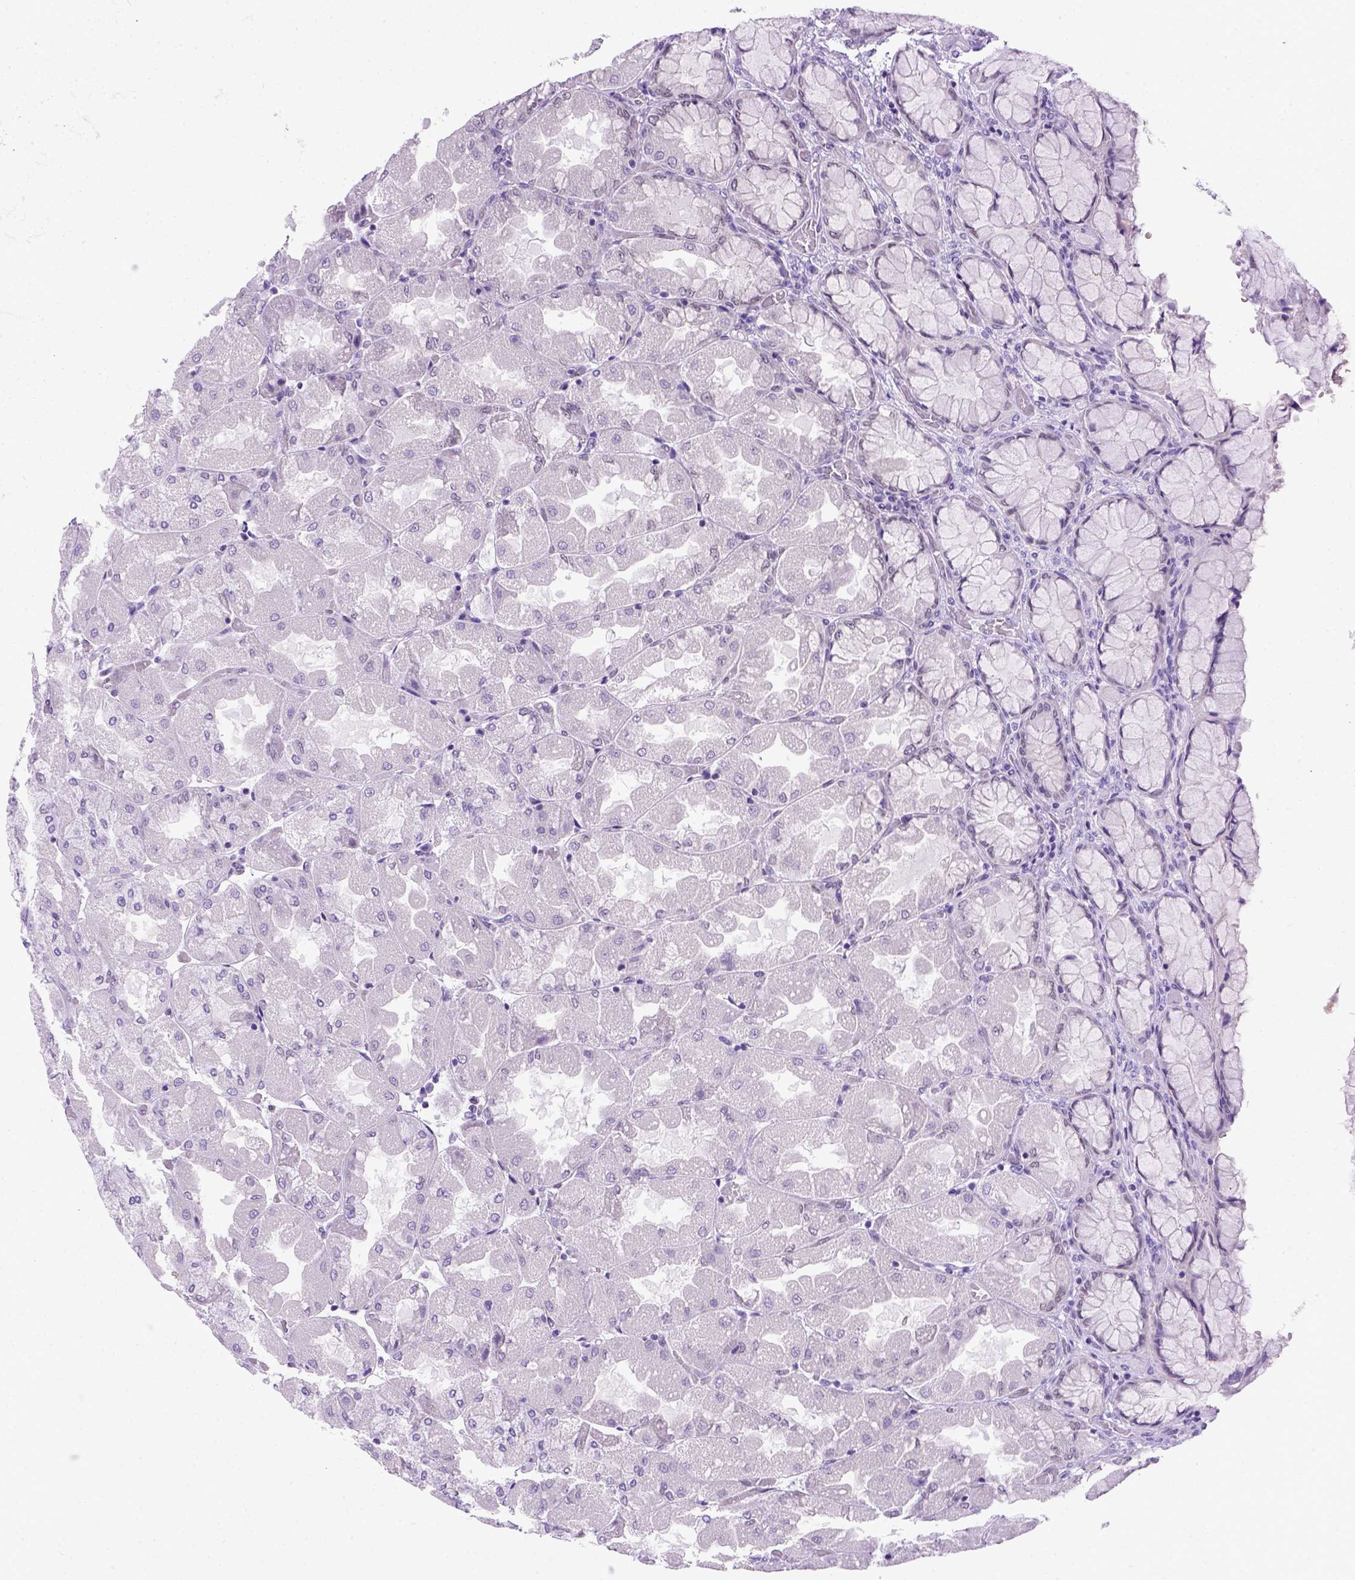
{"staining": {"intensity": "weak", "quantity": "<25%", "location": "cytoplasmic/membranous"}, "tissue": "stomach", "cell_type": "Glandular cells", "image_type": "normal", "snomed": [{"axis": "morphology", "description": "Normal tissue, NOS"}, {"axis": "topography", "description": "Stomach"}], "caption": "This is an immunohistochemistry image of unremarkable stomach. There is no expression in glandular cells.", "gene": "FAM184B", "patient": {"sex": "female", "age": 61}}